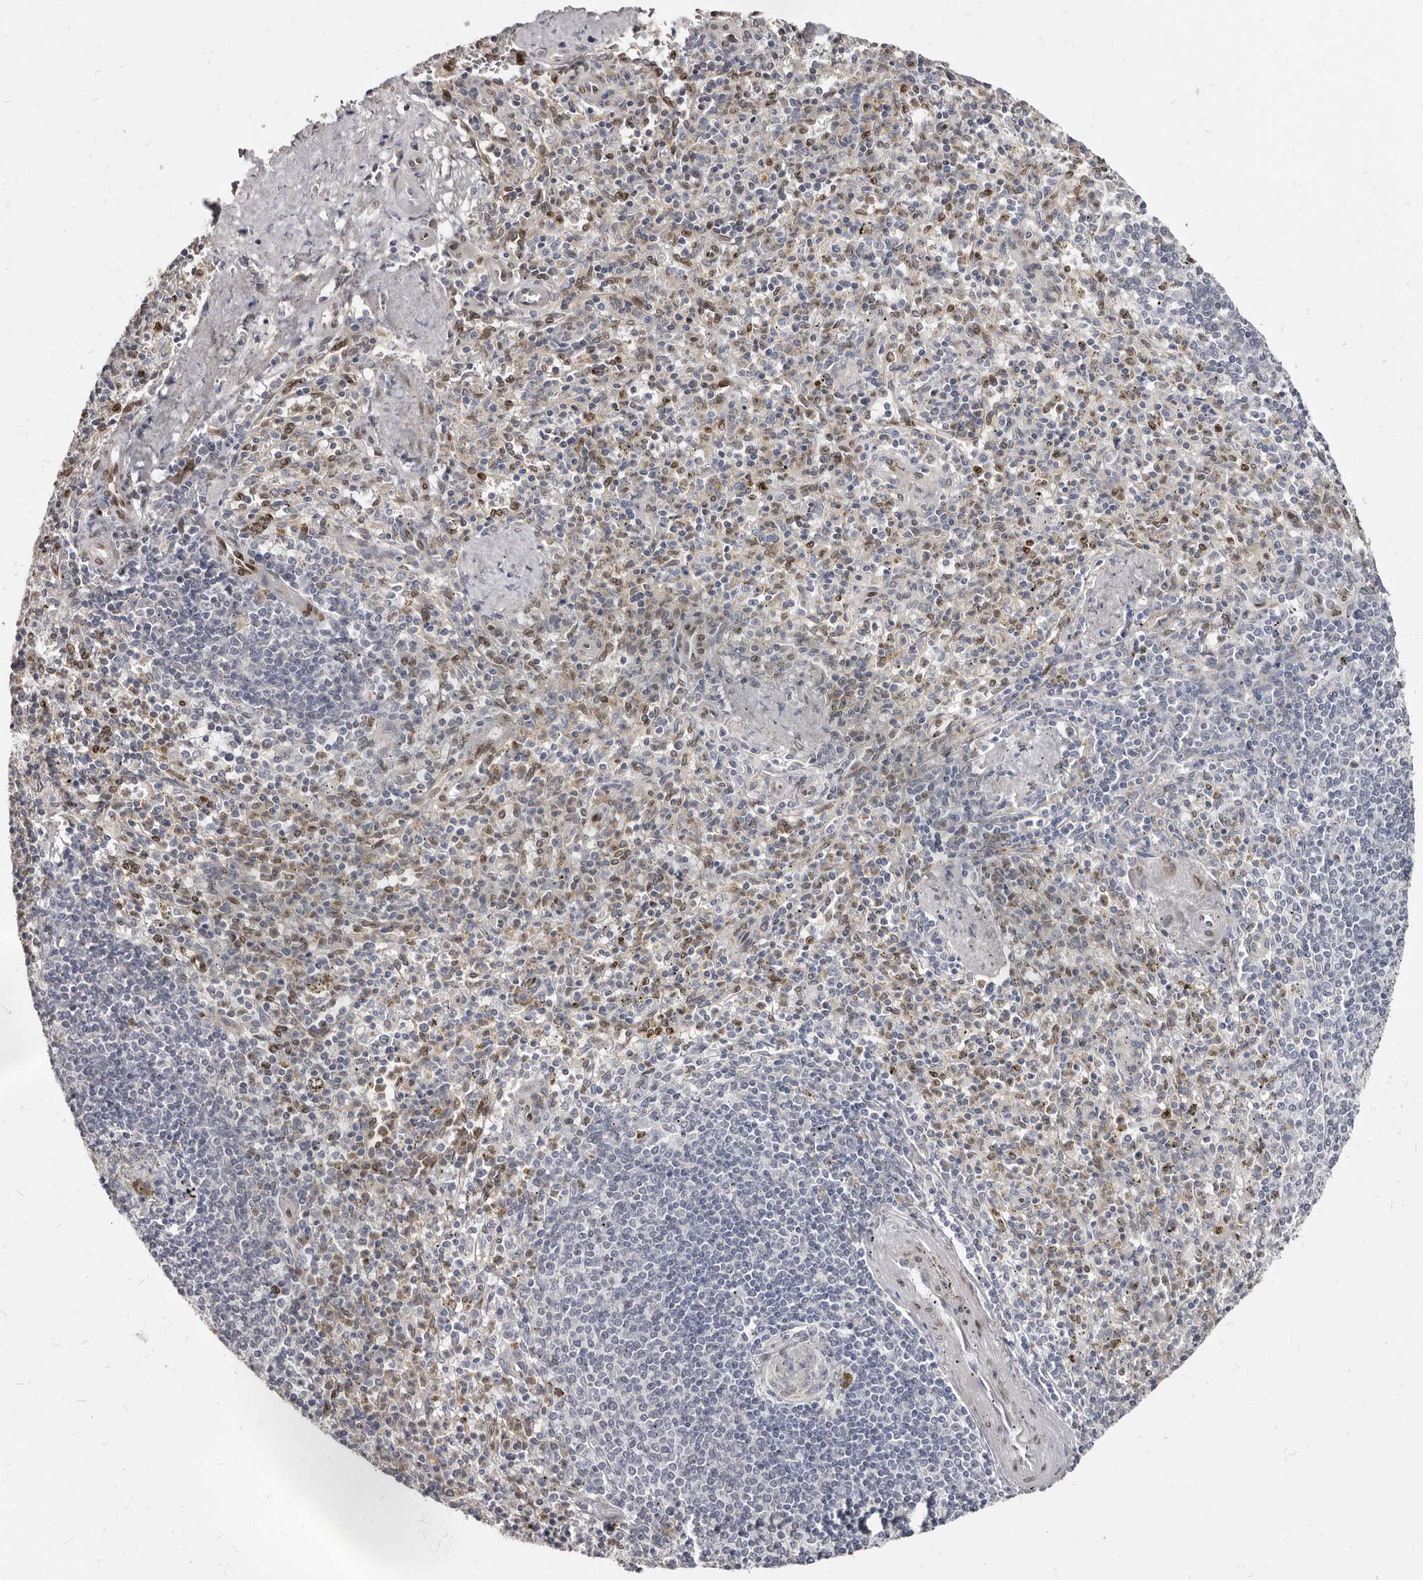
{"staining": {"intensity": "weak", "quantity": "<25%", "location": "cytoplasmic/membranous,nuclear"}, "tissue": "spleen", "cell_type": "Cells in red pulp", "image_type": "normal", "snomed": [{"axis": "morphology", "description": "Normal tissue, NOS"}, {"axis": "topography", "description": "Spleen"}], "caption": "High magnification brightfield microscopy of normal spleen stained with DAB (brown) and counterstained with hematoxylin (blue): cells in red pulp show no significant positivity. The staining was performed using DAB (3,3'-diaminobenzidine) to visualize the protein expression in brown, while the nuclei were stained in blue with hematoxylin (Magnification: 20x).", "gene": "MRGPRF", "patient": {"sex": "male", "age": 72}}